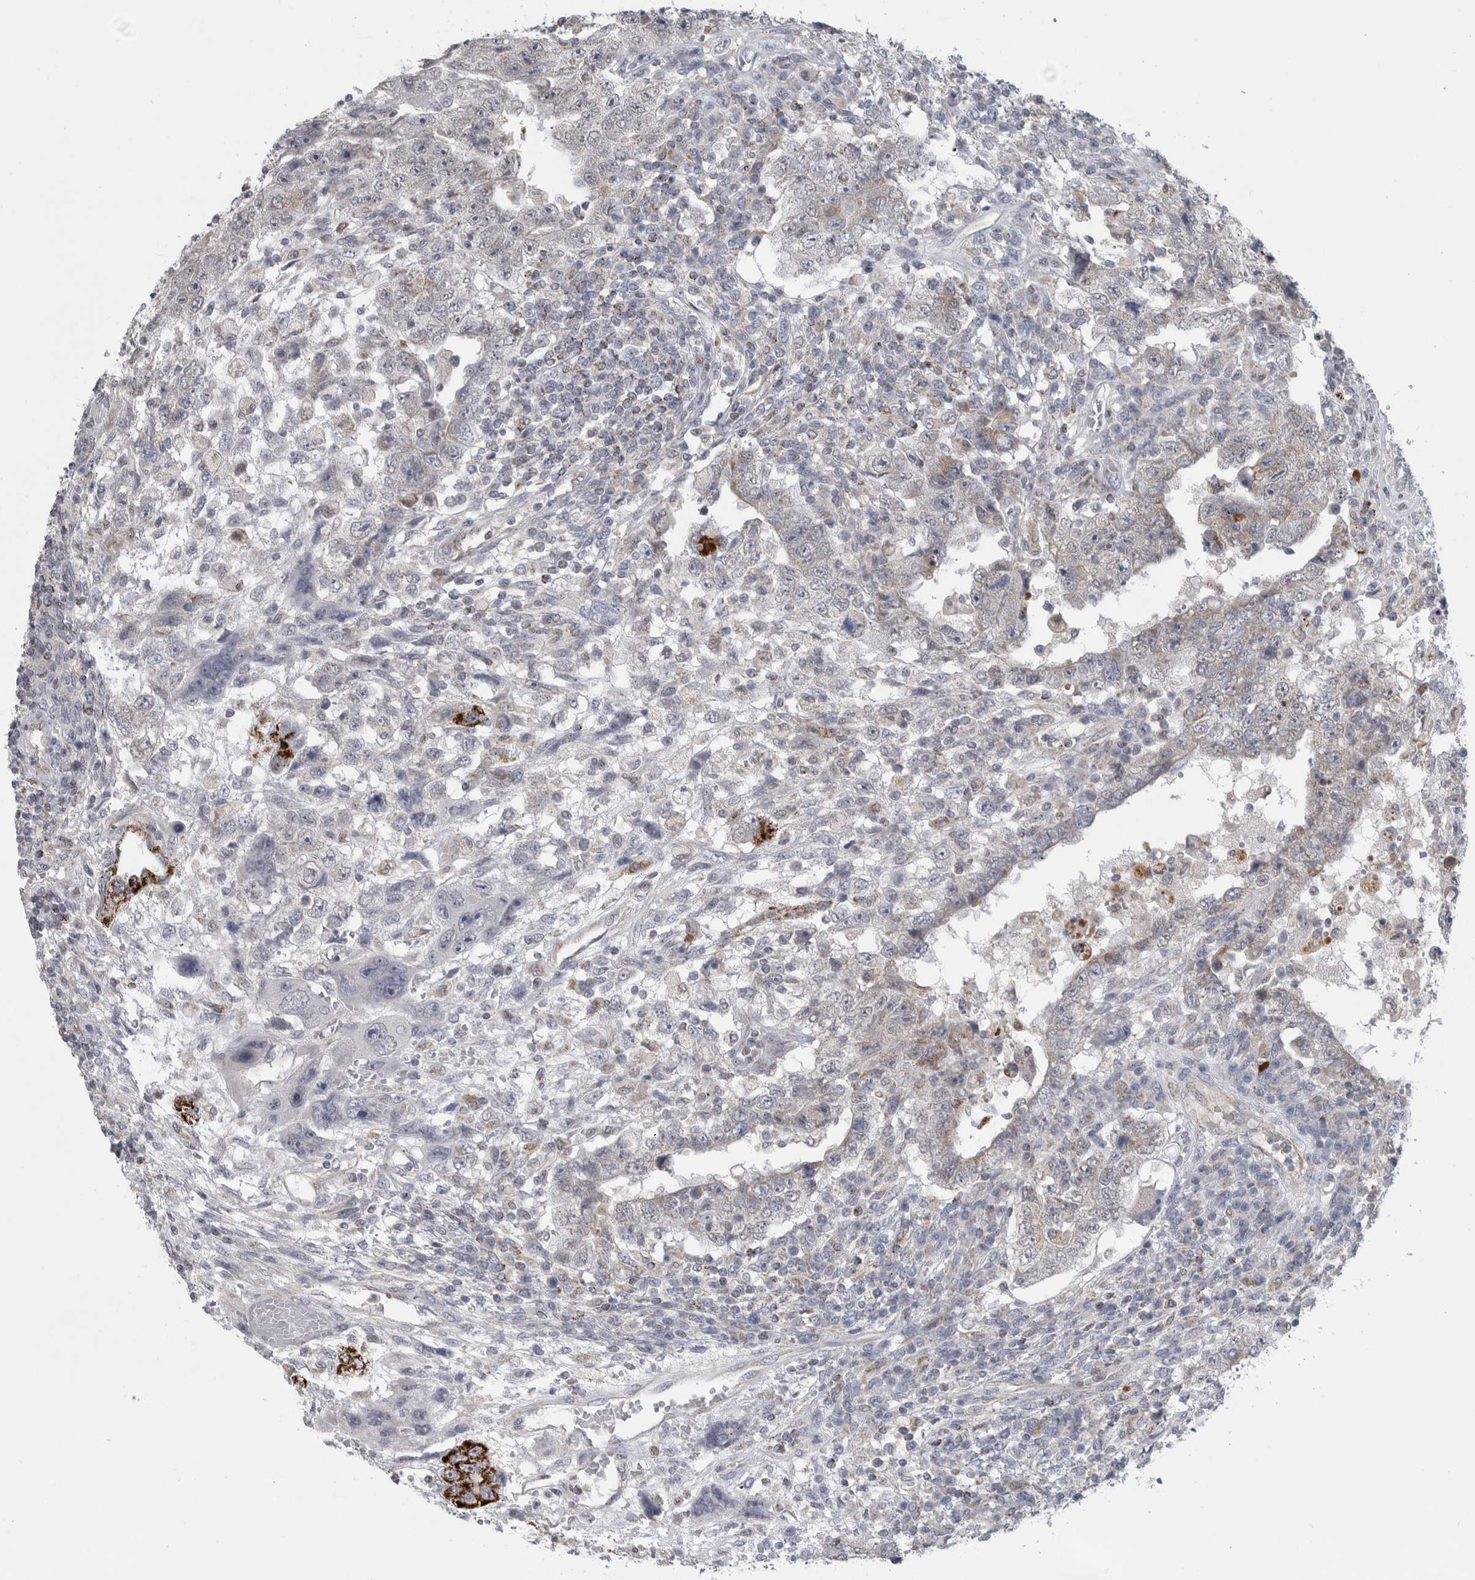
{"staining": {"intensity": "weak", "quantity": "<25%", "location": "cytoplasmic/membranous"}, "tissue": "testis cancer", "cell_type": "Tumor cells", "image_type": "cancer", "snomed": [{"axis": "morphology", "description": "Carcinoma, Embryonal, NOS"}, {"axis": "topography", "description": "Testis"}], "caption": "Testis cancer (embryonal carcinoma) was stained to show a protein in brown. There is no significant positivity in tumor cells.", "gene": "RAB18", "patient": {"sex": "male", "age": 26}}